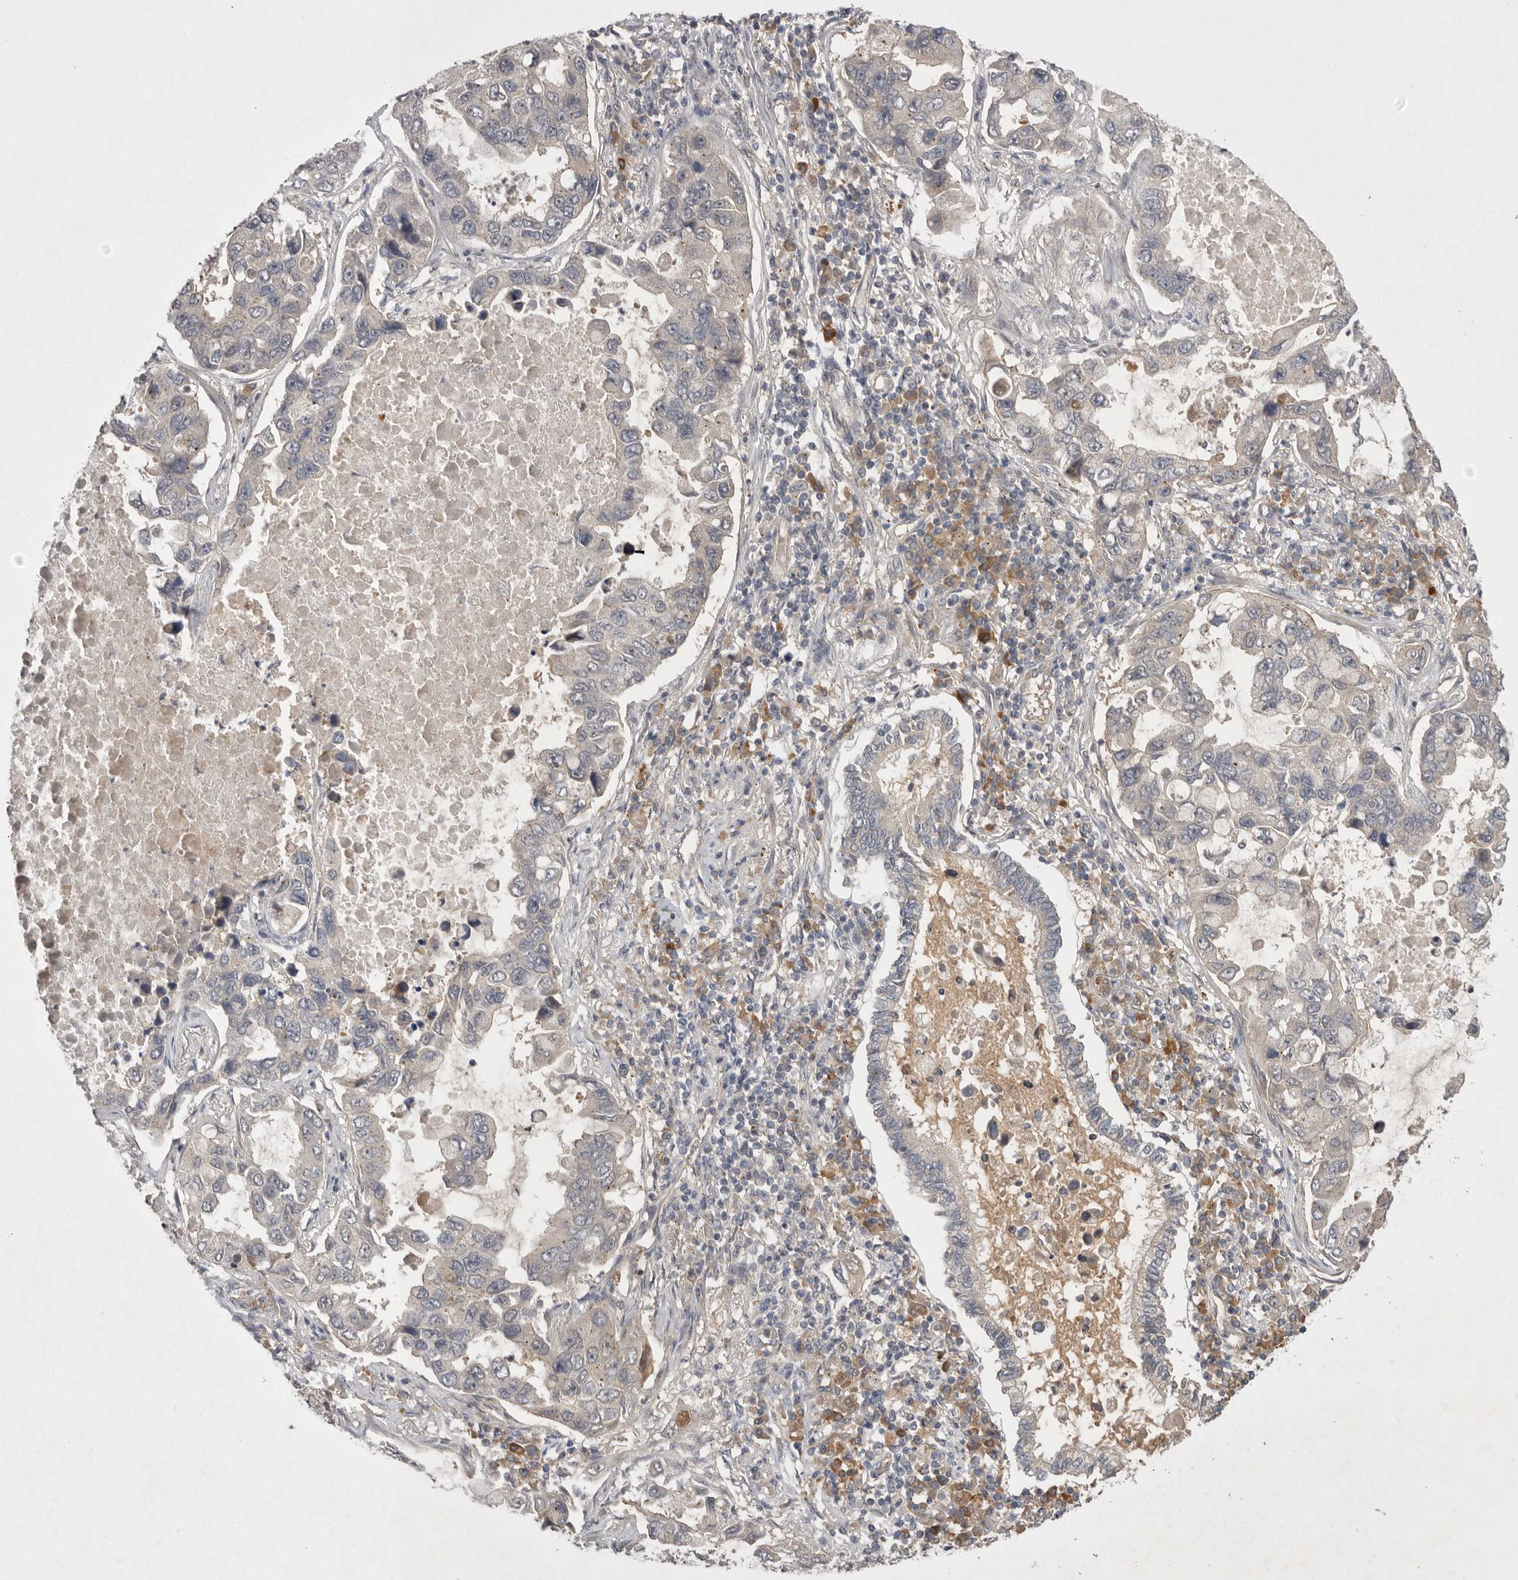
{"staining": {"intensity": "negative", "quantity": "none", "location": "none"}, "tissue": "lung cancer", "cell_type": "Tumor cells", "image_type": "cancer", "snomed": [{"axis": "morphology", "description": "Adenocarcinoma, NOS"}, {"axis": "topography", "description": "Lung"}], "caption": "DAB (3,3'-diaminobenzidine) immunohistochemical staining of human lung cancer (adenocarcinoma) shows no significant positivity in tumor cells. Brightfield microscopy of immunohistochemistry (IHC) stained with DAB (3,3'-diaminobenzidine) (brown) and hematoxylin (blue), captured at high magnification.", "gene": "NRCAM", "patient": {"sex": "male", "age": 64}}